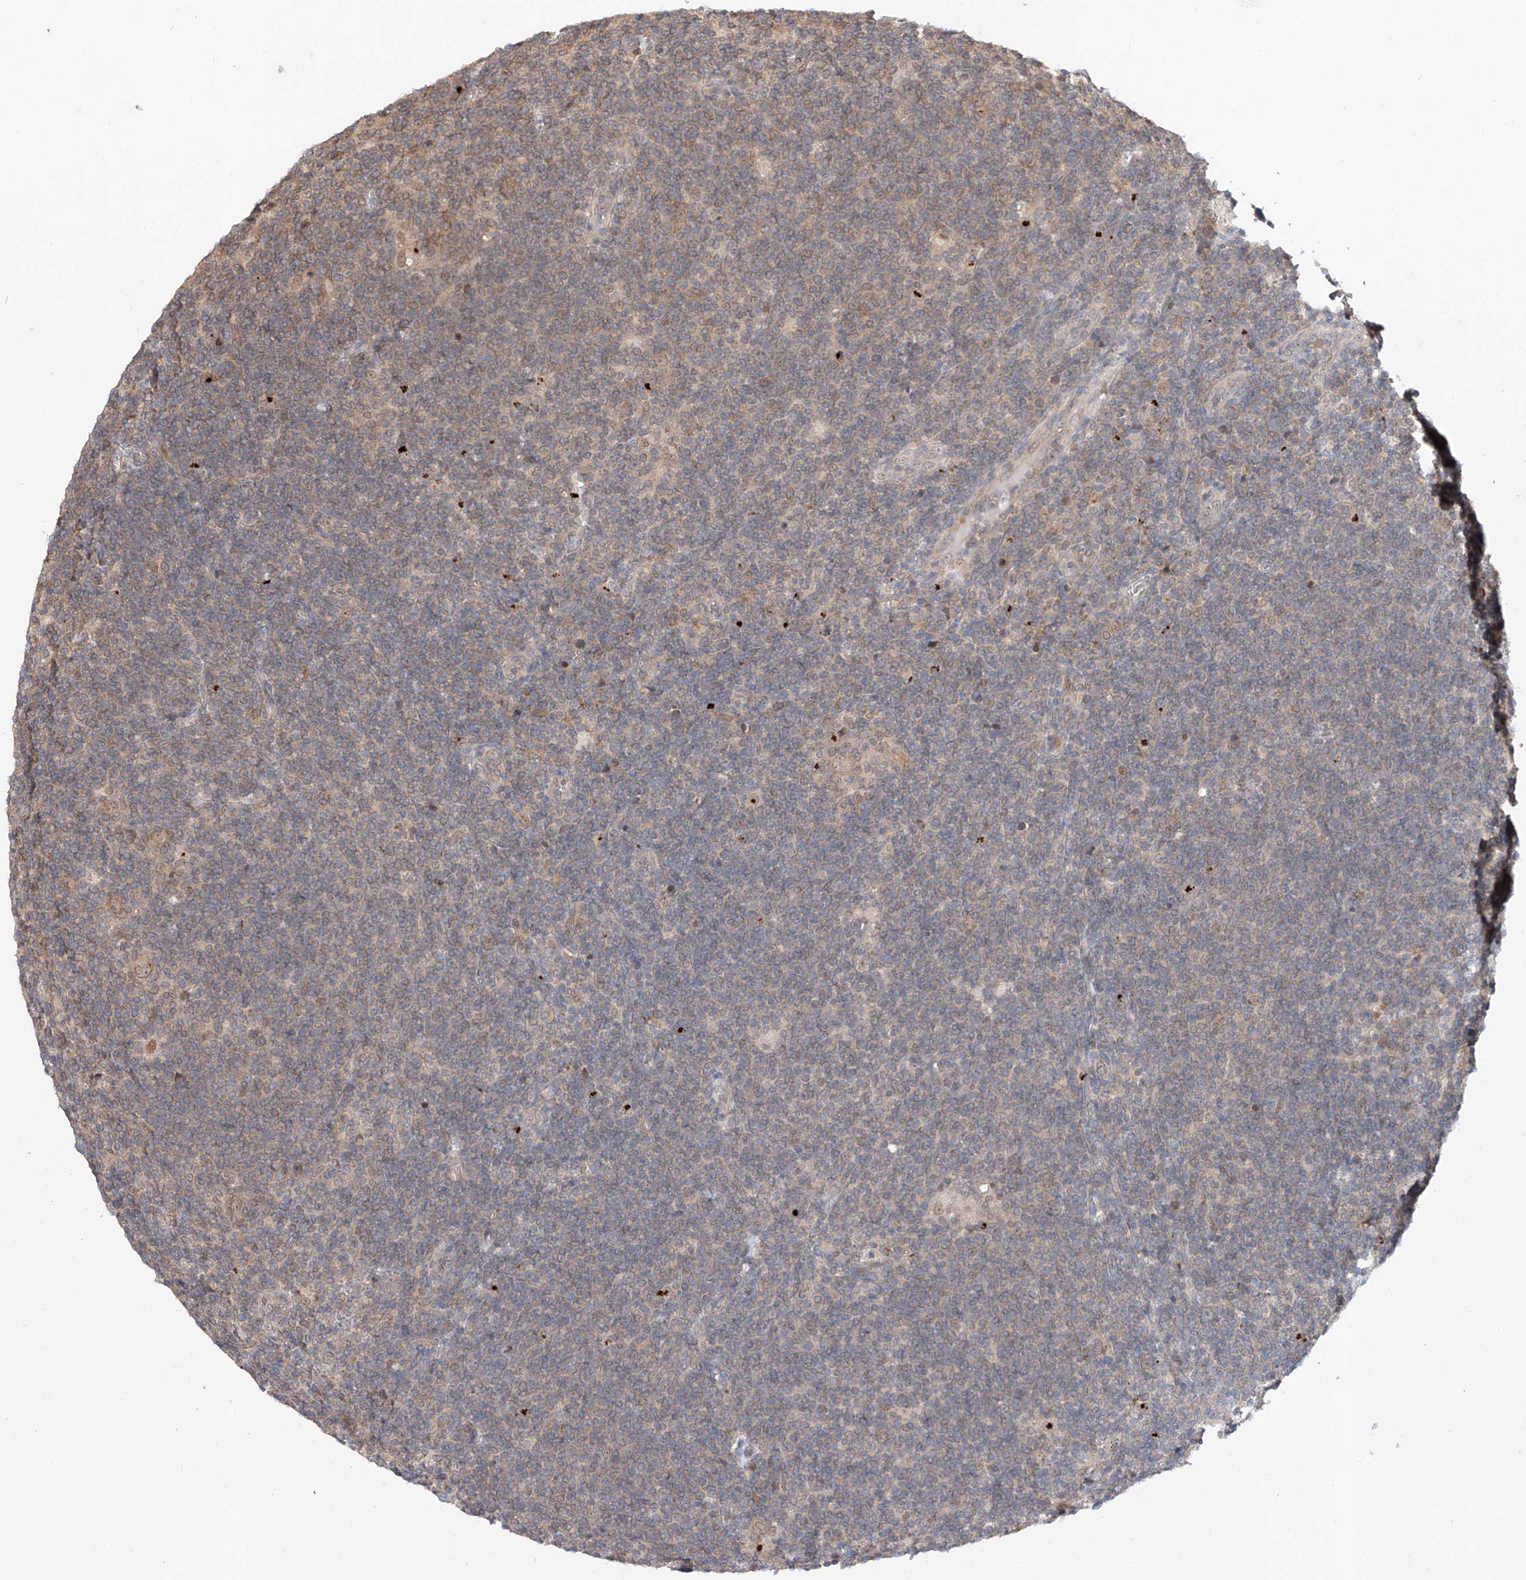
{"staining": {"intensity": "weak", "quantity": ">75%", "location": "cytoplasmic/membranous,nuclear"}, "tissue": "lymphoma", "cell_type": "Tumor cells", "image_type": "cancer", "snomed": [{"axis": "morphology", "description": "Hodgkin's disease, NOS"}, {"axis": "topography", "description": "Lymph node"}], "caption": "A brown stain shows weak cytoplasmic/membranous and nuclear positivity of a protein in lymphoma tumor cells.", "gene": "DIRAS3", "patient": {"sex": "female", "age": 57}}